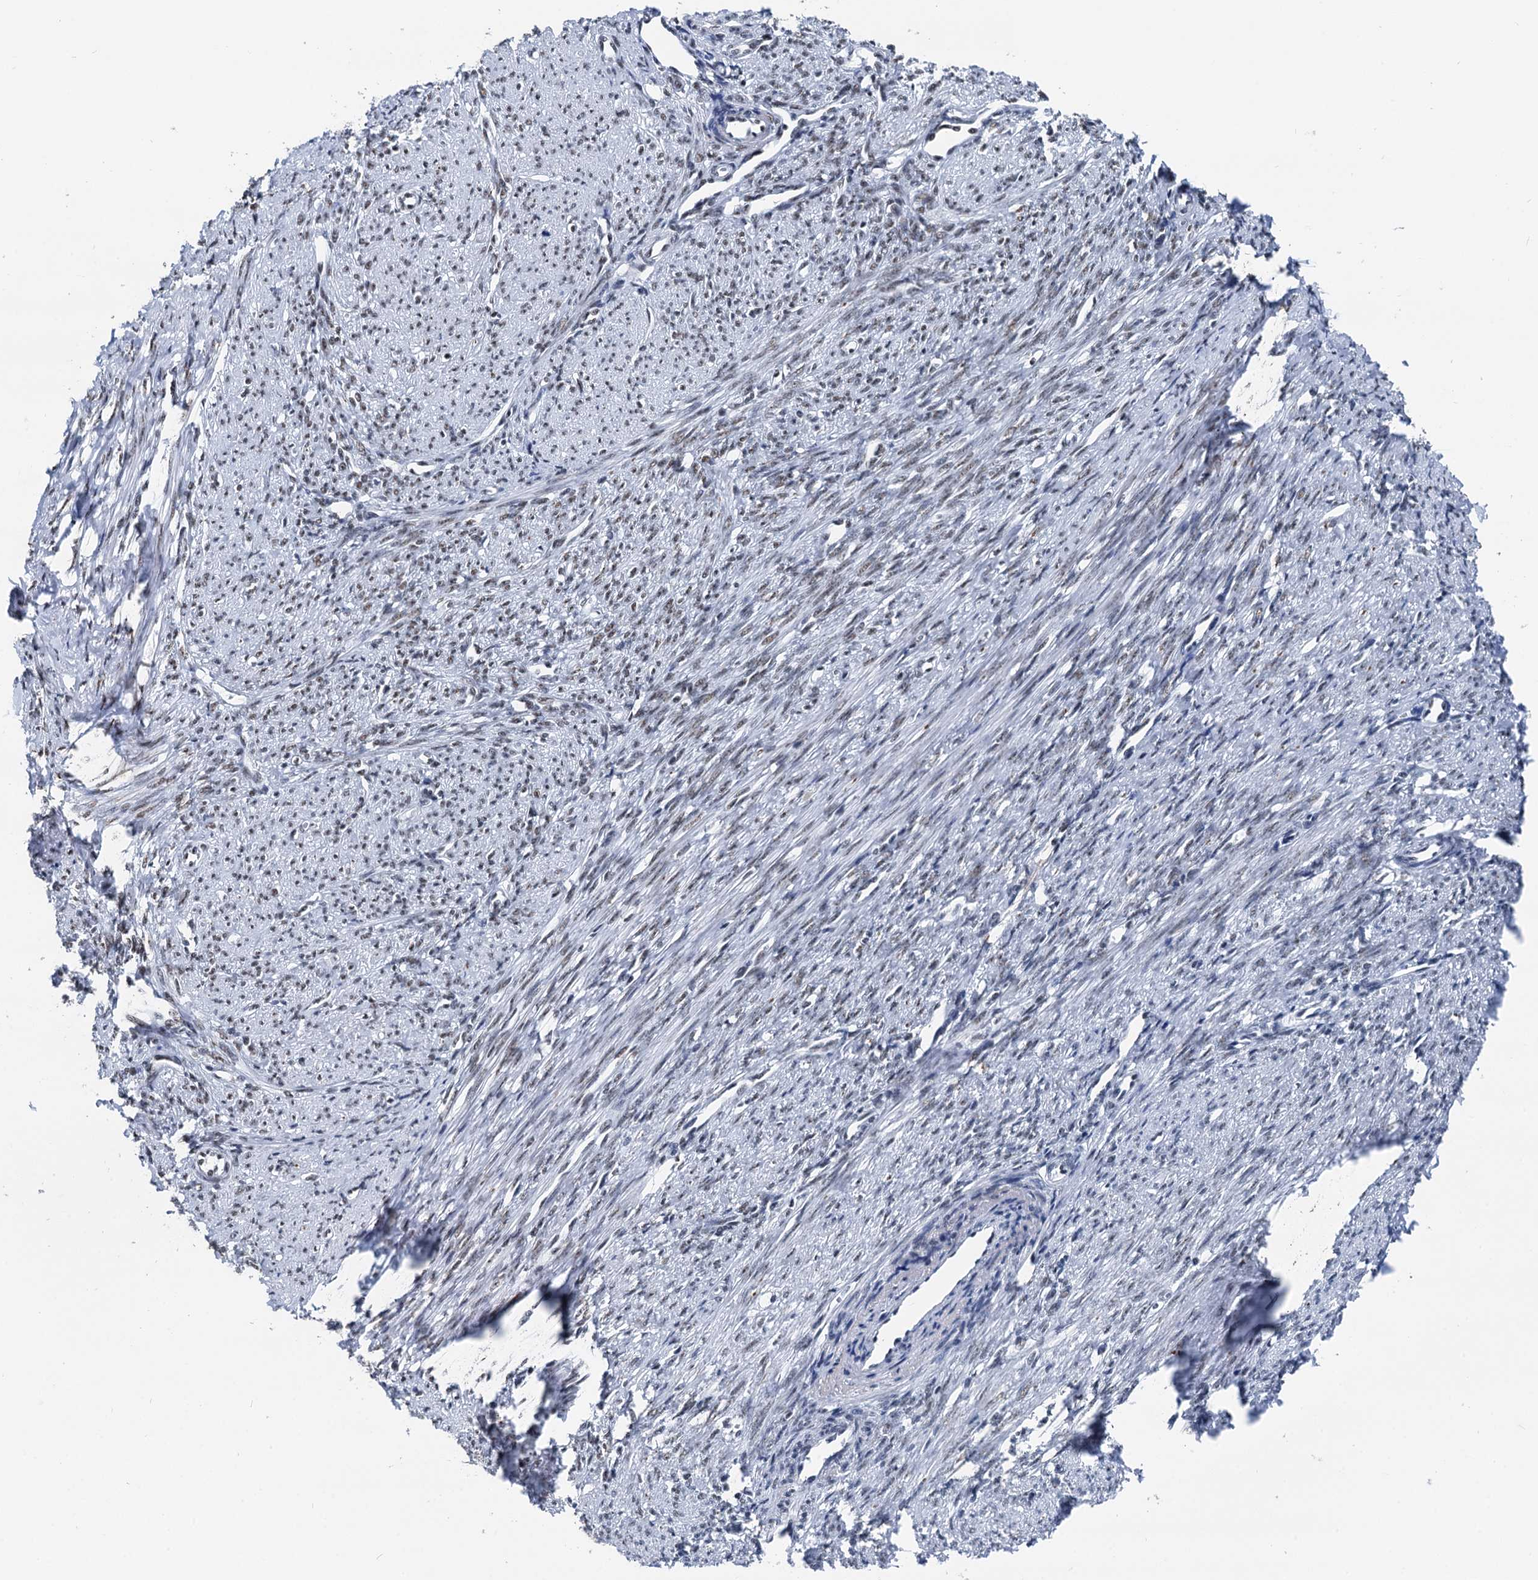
{"staining": {"intensity": "strong", "quantity": "25%-75%", "location": "nuclear"}, "tissue": "smooth muscle", "cell_type": "Smooth muscle cells", "image_type": "normal", "snomed": [{"axis": "morphology", "description": "Normal tissue, NOS"}, {"axis": "topography", "description": "Smooth muscle"}, {"axis": "topography", "description": "Uterus"}], "caption": "This photomicrograph shows immunohistochemistry staining of benign smooth muscle, with high strong nuclear expression in approximately 25%-75% of smooth muscle cells.", "gene": "DDX23", "patient": {"sex": "female", "age": 59}}